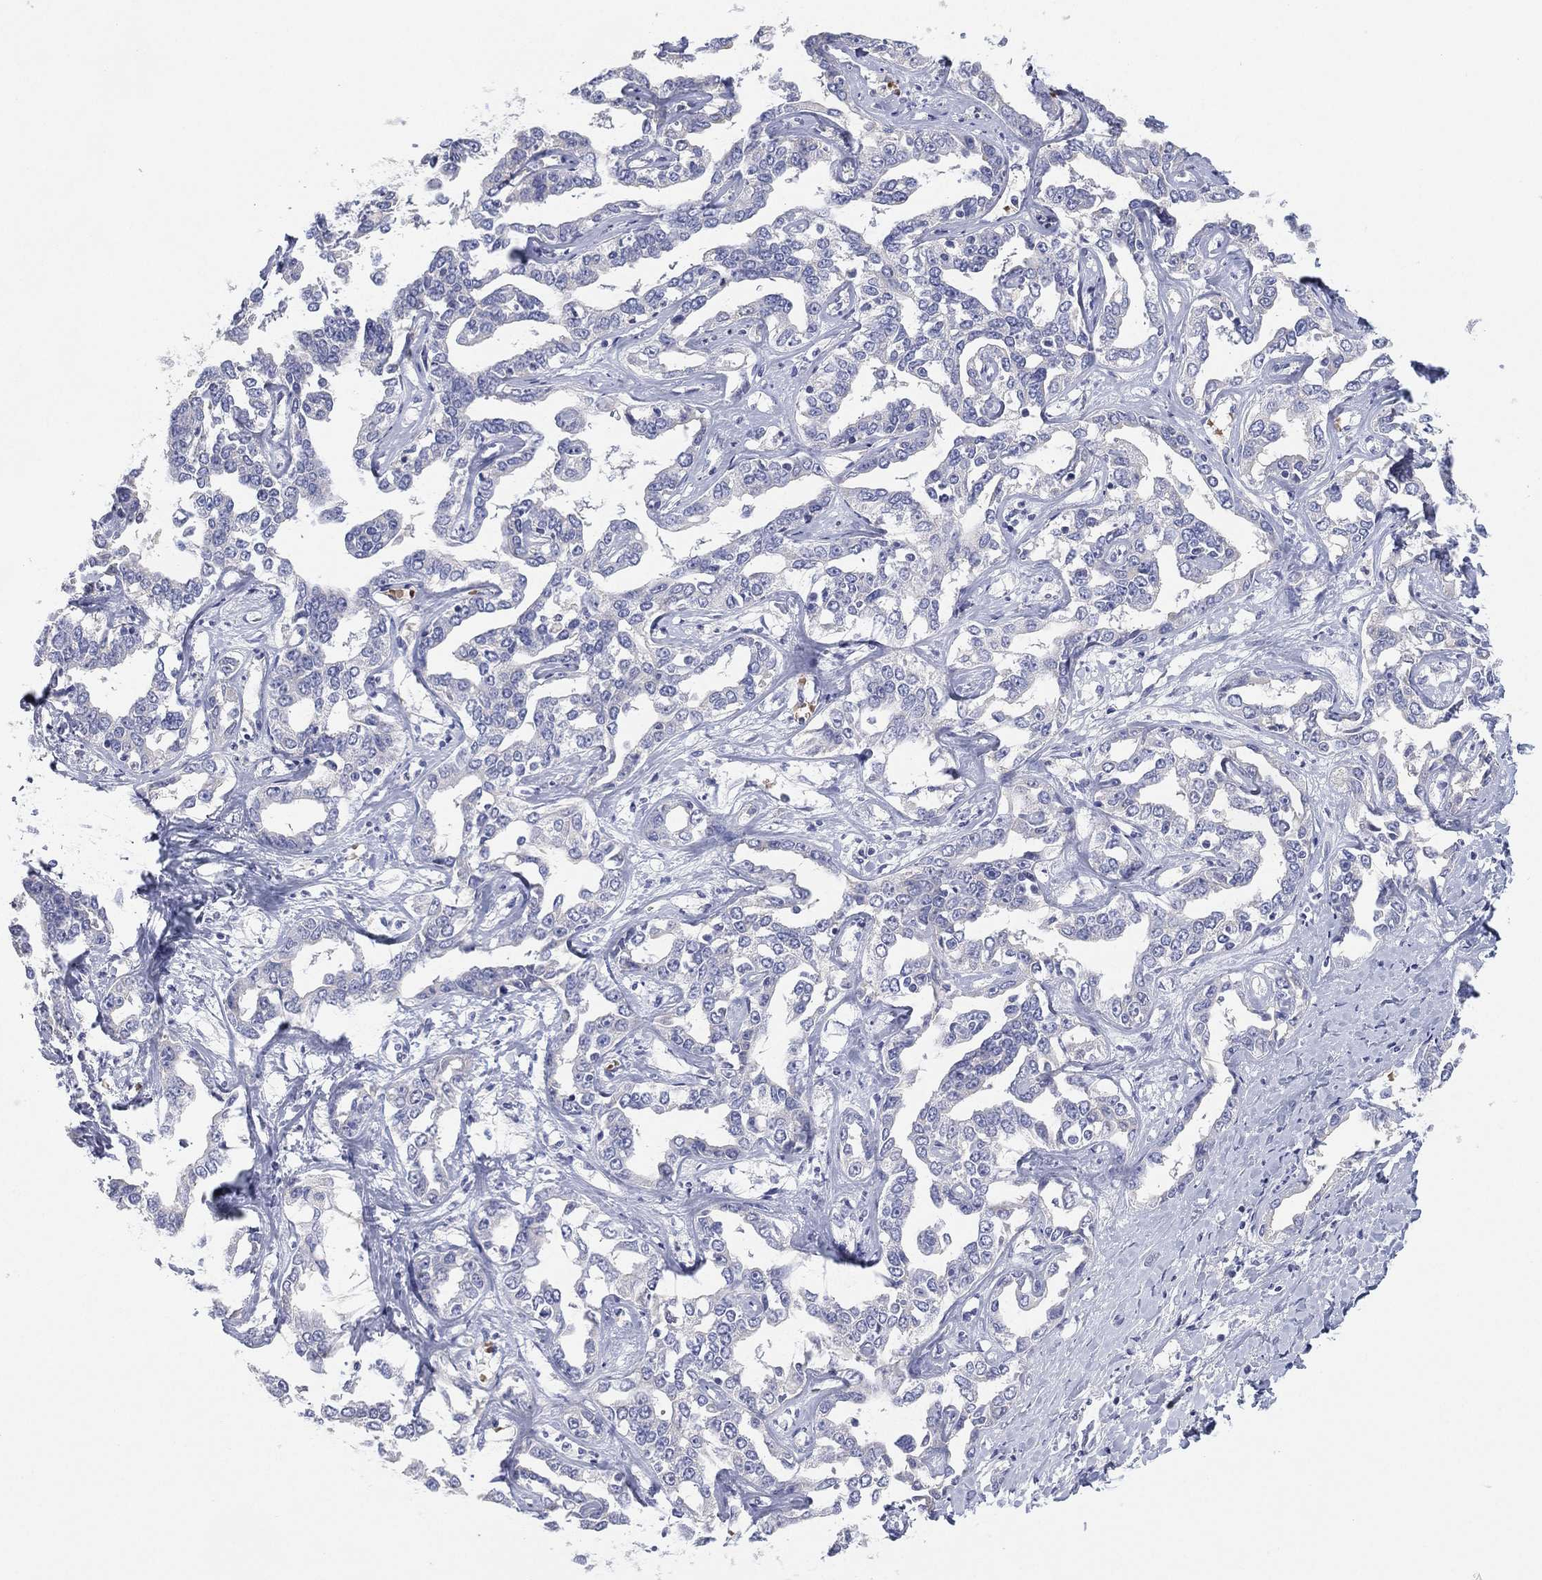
{"staining": {"intensity": "negative", "quantity": "none", "location": "none"}, "tissue": "liver cancer", "cell_type": "Tumor cells", "image_type": "cancer", "snomed": [{"axis": "morphology", "description": "Cholangiocarcinoma"}, {"axis": "topography", "description": "Liver"}], "caption": "Histopathology image shows no significant protein expression in tumor cells of liver cancer.", "gene": "CYP2D6", "patient": {"sex": "male", "age": 59}}